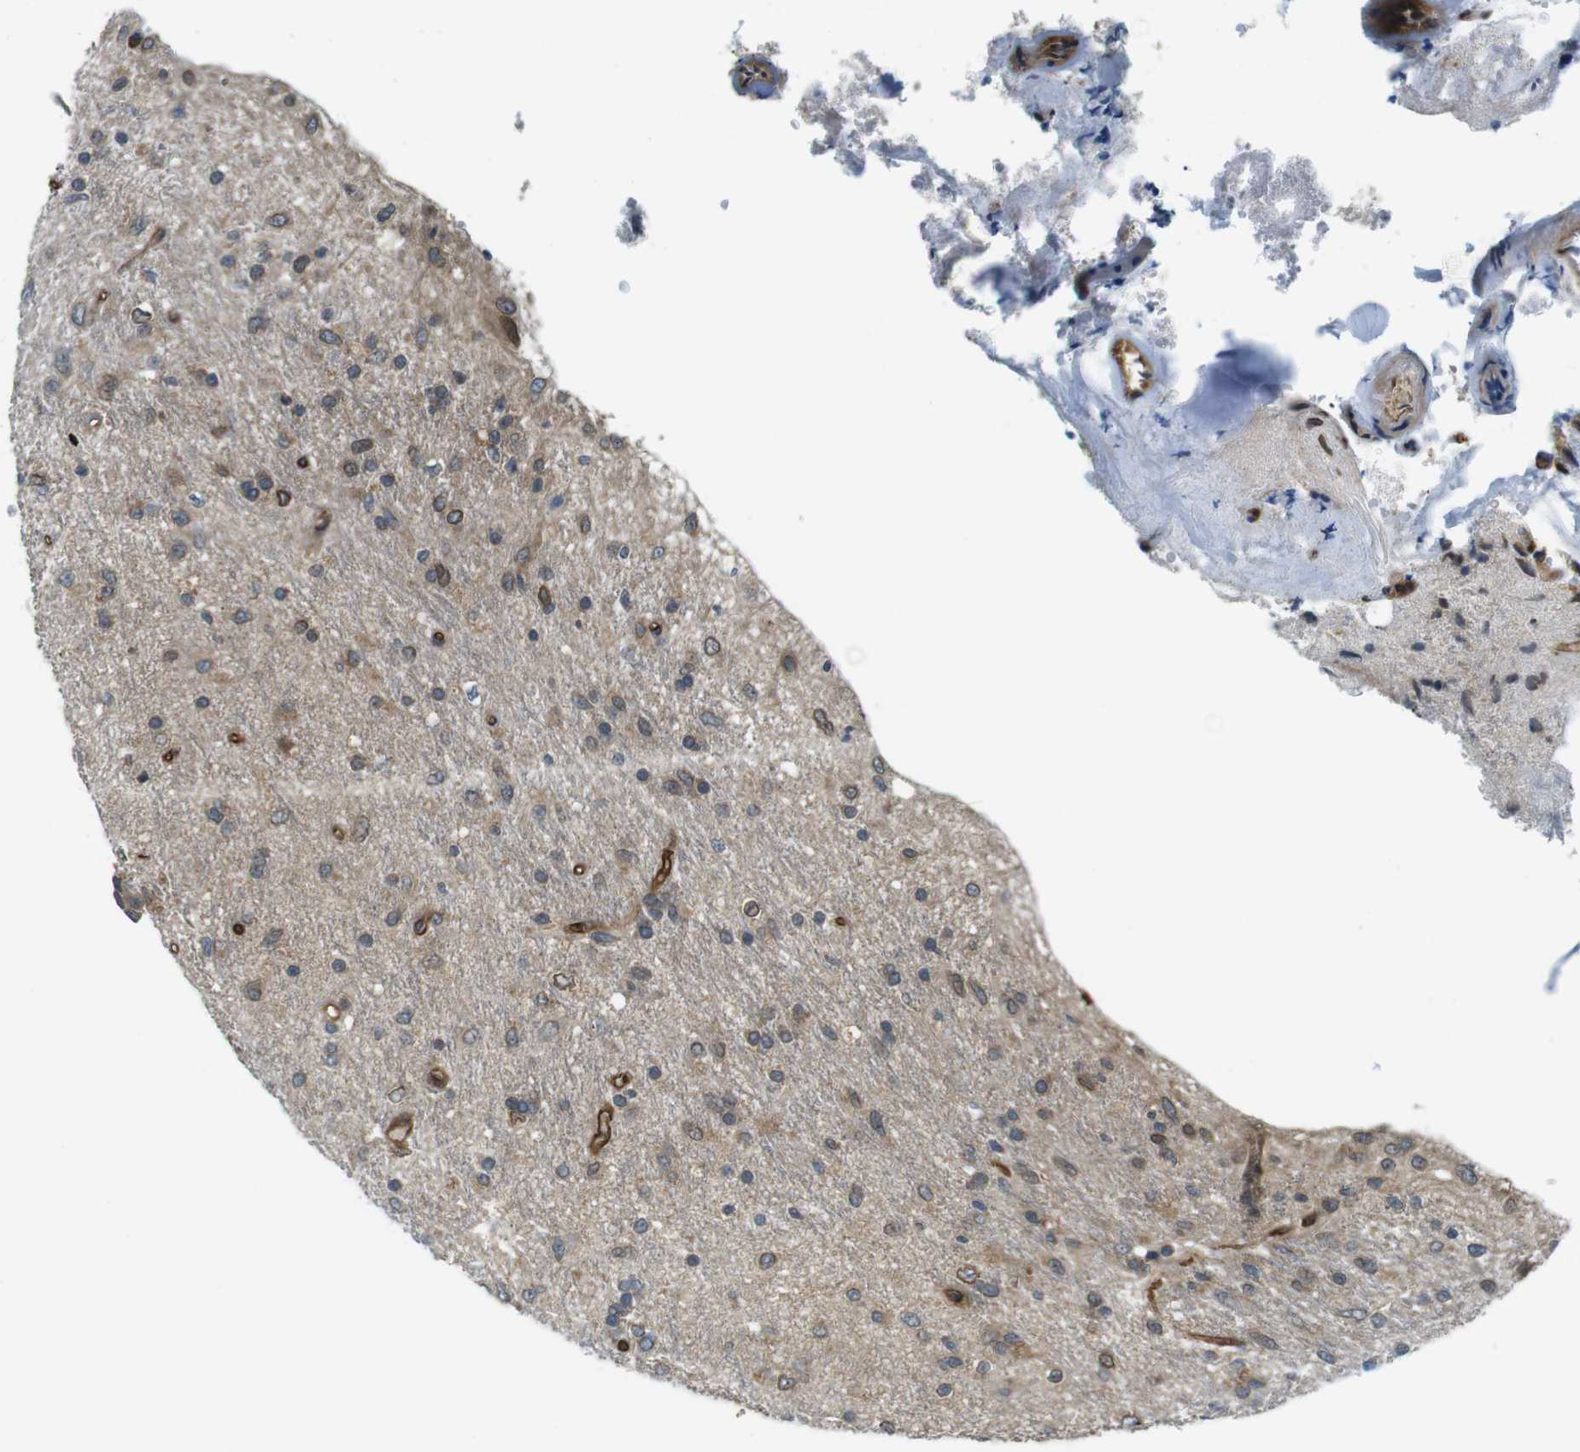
{"staining": {"intensity": "moderate", "quantity": ">75%", "location": "cytoplasmic/membranous,nuclear"}, "tissue": "glioma", "cell_type": "Tumor cells", "image_type": "cancer", "snomed": [{"axis": "morphology", "description": "Glioma, malignant, Low grade"}, {"axis": "topography", "description": "Brain"}], "caption": "Immunohistochemistry histopathology image of human malignant glioma (low-grade) stained for a protein (brown), which shows medium levels of moderate cytoplasmic/membranous and nuclear expression in about >75% of tumor cells.", "gene": "TSC1", "patient": {"sex": "male", "age": 77}}